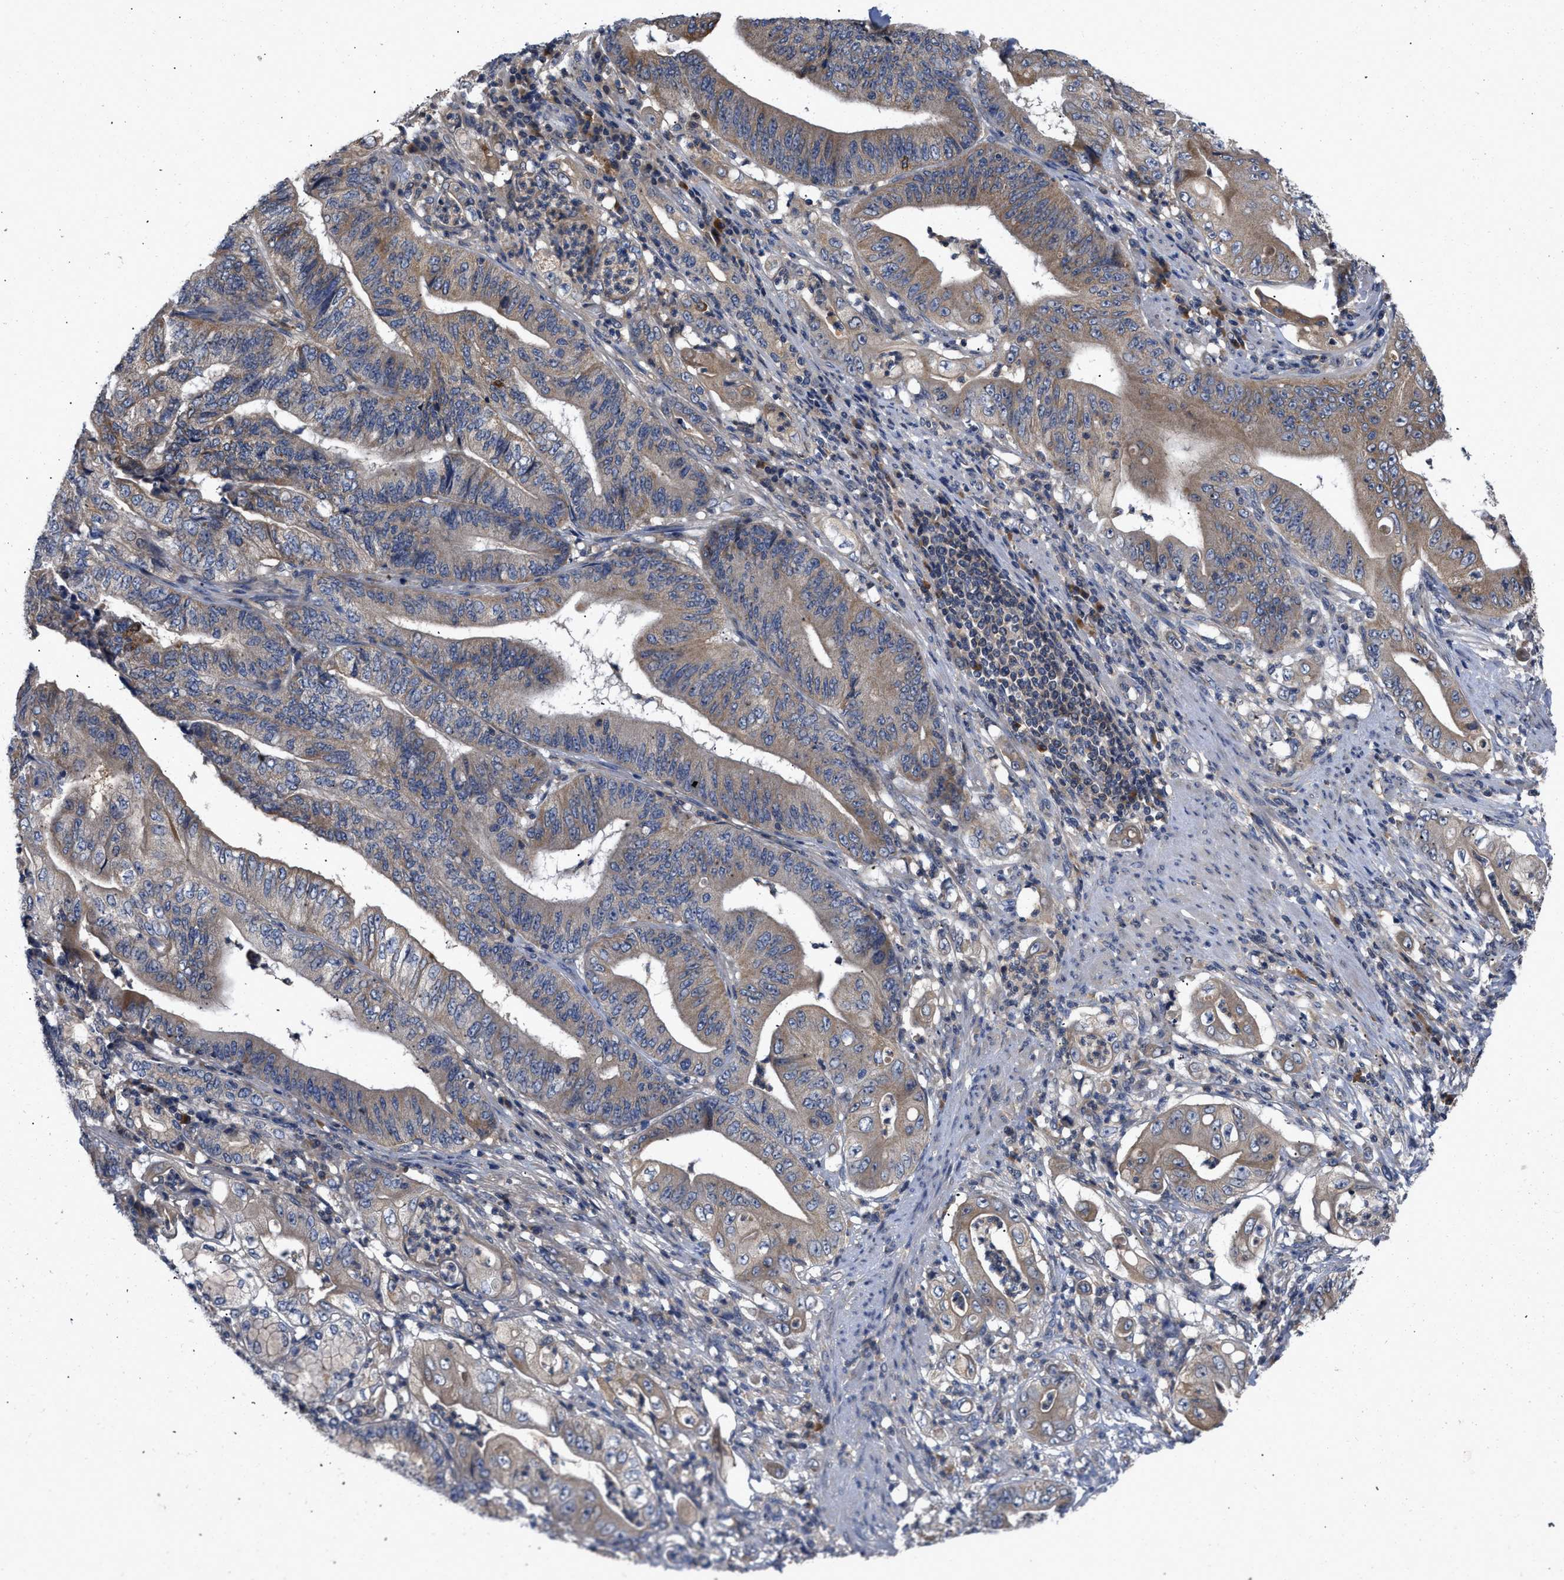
{"staining": {"intensity": "moderate", "quantity": ">75%", "location": "cytoplasmic/membranous"}, "tissue": "stomach cancer", "cell_type": "Tumor cells", "image_type": "cancer", "snomed": [{"axis": "morphology", "description": "Adenocarcinoma, NOS"}, {"axis": "topography", "description": "Stomach"}], "caption": "About >75% of tumor cells in stomach cancer (adenocarcinoma) reveal moderate cytoplasmic/membranous protein expression as visualized by brown immunohistochemical staining.", "gene": "VPS4A", "patient": {"sex": "female", "age": 73}}